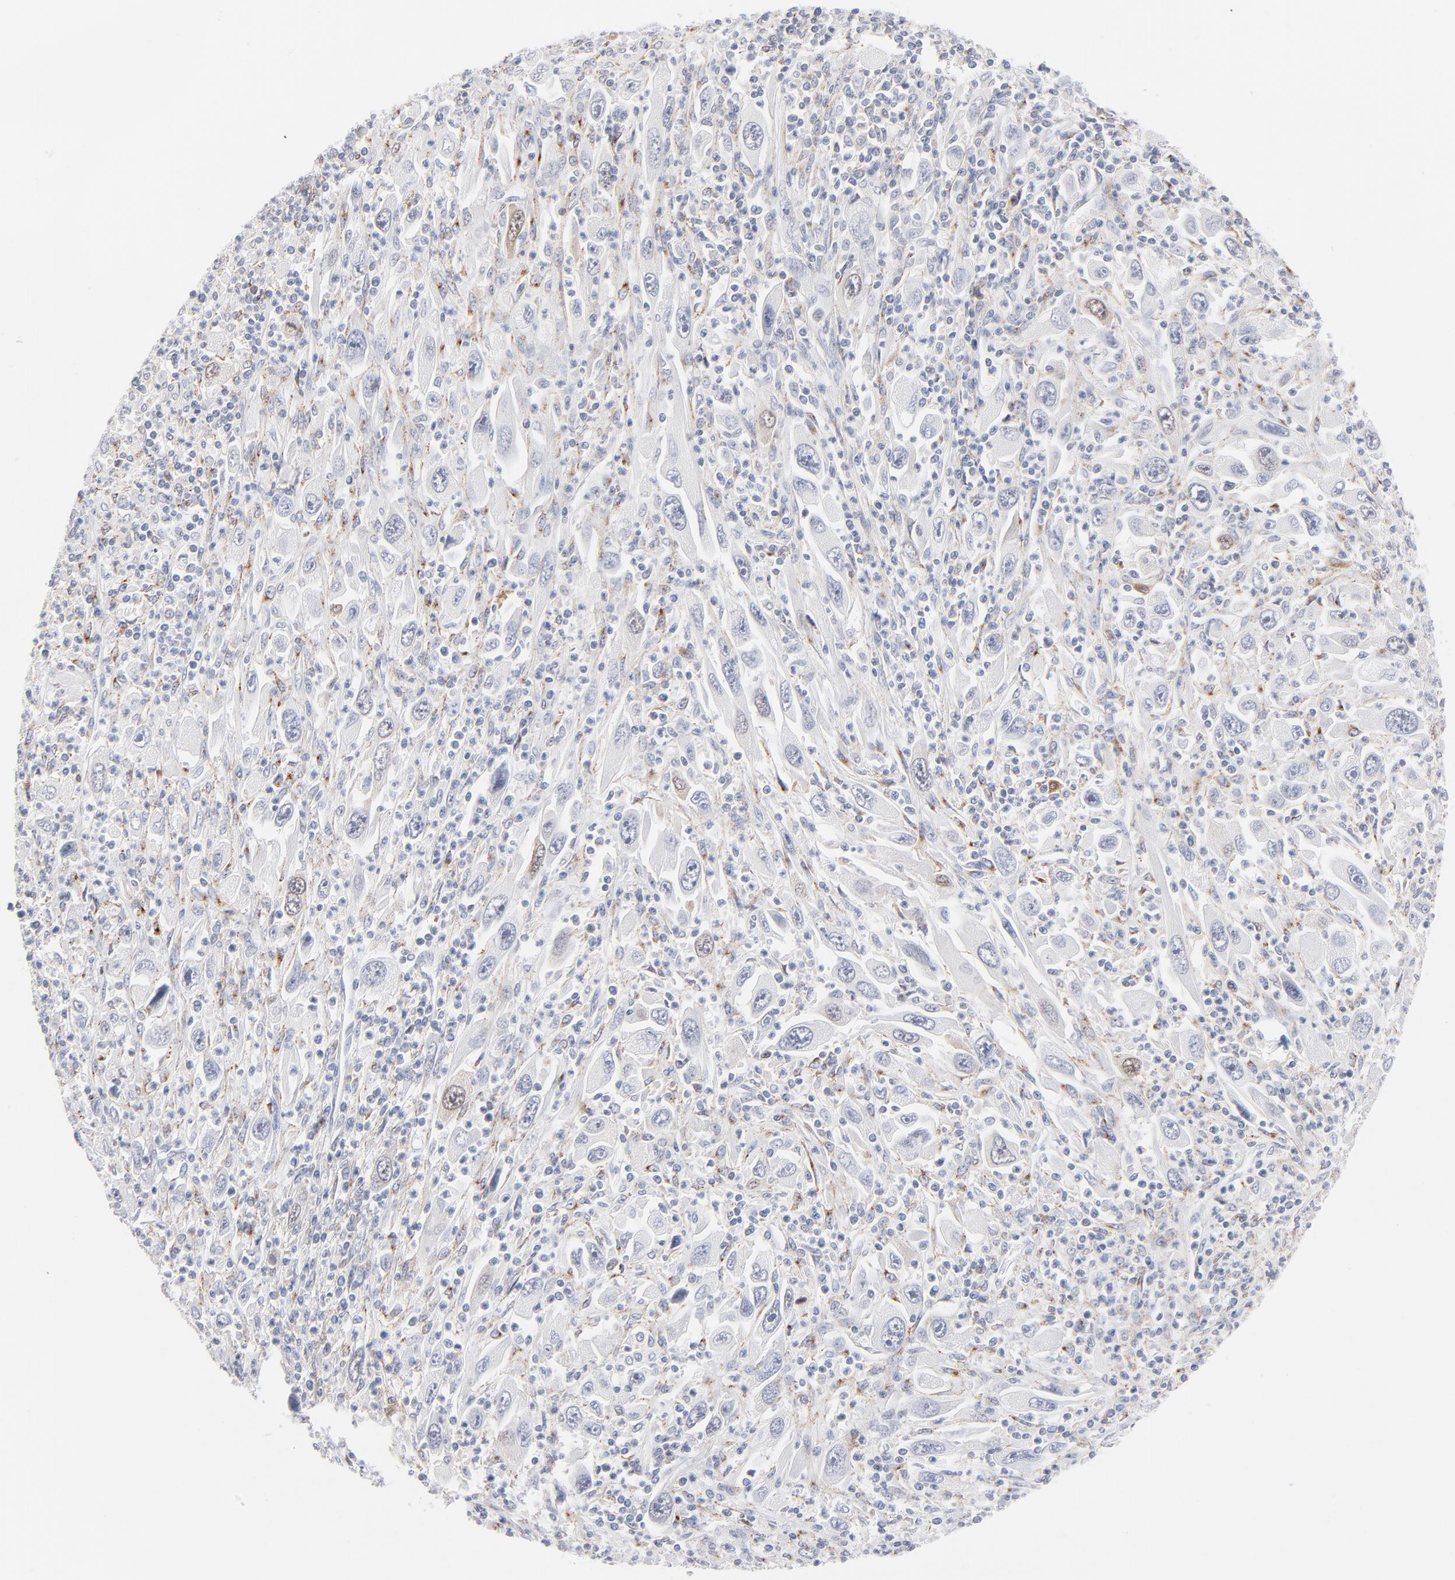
{"staining": {"intensity": "moderate", "quantity": "<25%", "location": "nuclear"}, "tissue": "melanoma", "cell_type": "Tumor cells", "image_type": "cancer", "snomed": [{"axis": "morphology", "description": "Malignant melanoma, Metastatic site"}, {"axis": "topography", "description": "Skin"}], "caption": "The immunohistochemical stain shows moderate nuclear staining in tumor cells of malignant melanoma (metastatic site) tissue. (IHC, brightfield microscopy, high magnification).", "gene": "AURKA", "patient": {"sex": "female", "age": 56}}